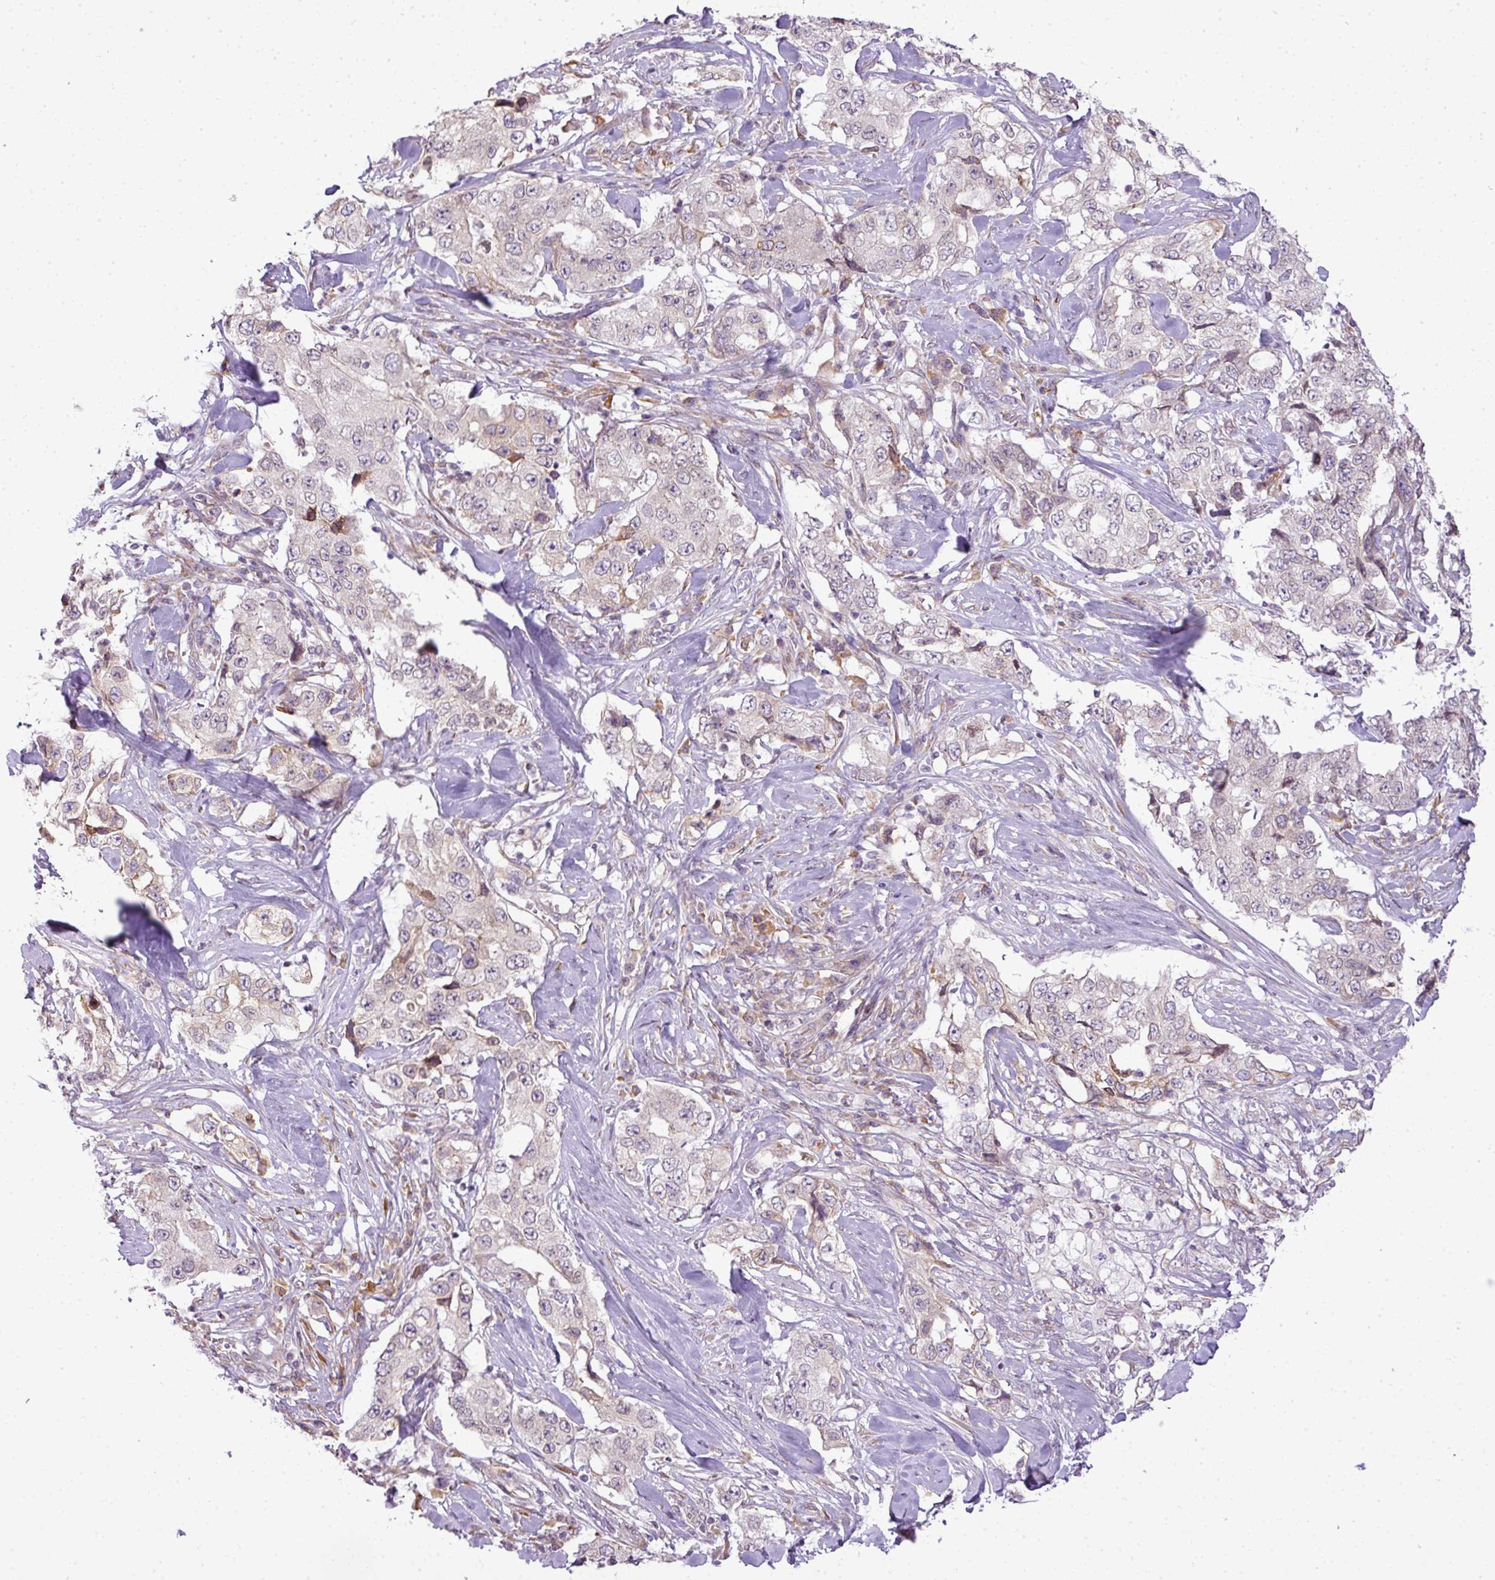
{"staining": {"intensity": "negative", "quantity": "none", "location": "none"}, "tissue": "lung cancer", "cell_type": "Tumor cells", "image_type": "cancer", "snomed": [{"axis": "morphology", "description": "Adenocarcinoma, NOS"}, {"axis": "topography", "description": "Lung"}], "caption": "DAB immunohistochemical staining of lung cancer reveals no significant expression in tumor cells.", "gene": "COX18", "patient": {"sex": "female", "age": 51}}